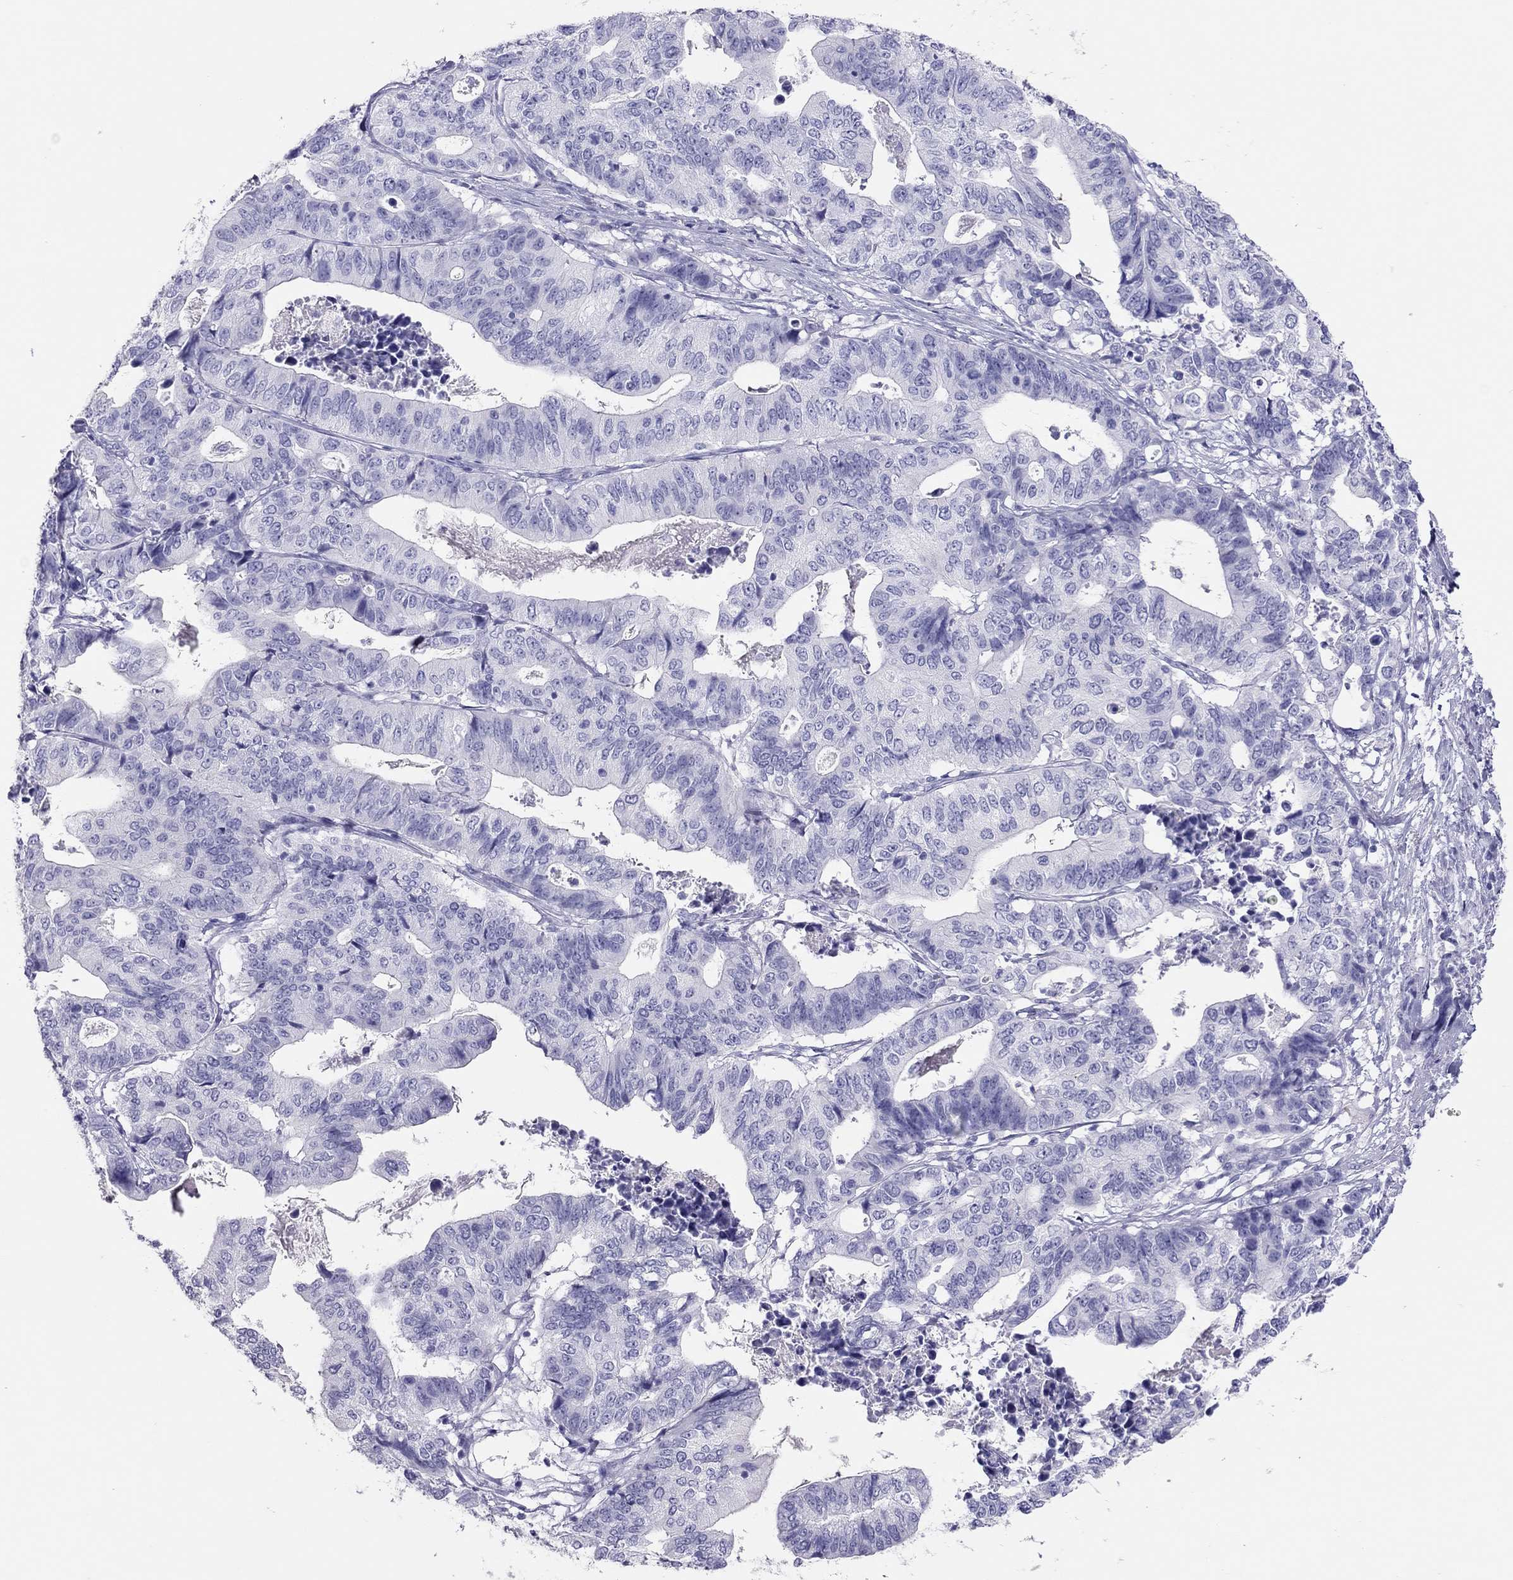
{"staining": {"intensity": "negative", "quantity": "none", "location": "none"}, "tissue": "stomach cancer", "cell_type": "Tumor cells", "image_type": "cancer", "snomed": [{"axis": "morphology", "description": "Adenocarcinoma, NOS"}, {"axis": "topography", "description": "Stomach, upper"}], "caption": "Photomicrograph shows no significant protein staining in tumor cells of adenocarcinoma (stomach). (Brightfield microscopy of DAB (3,3'-diaminobenzidine) IHC at high magnification).", "gene": "TSHB", "patient": {"sex": "female", "age": 67}}